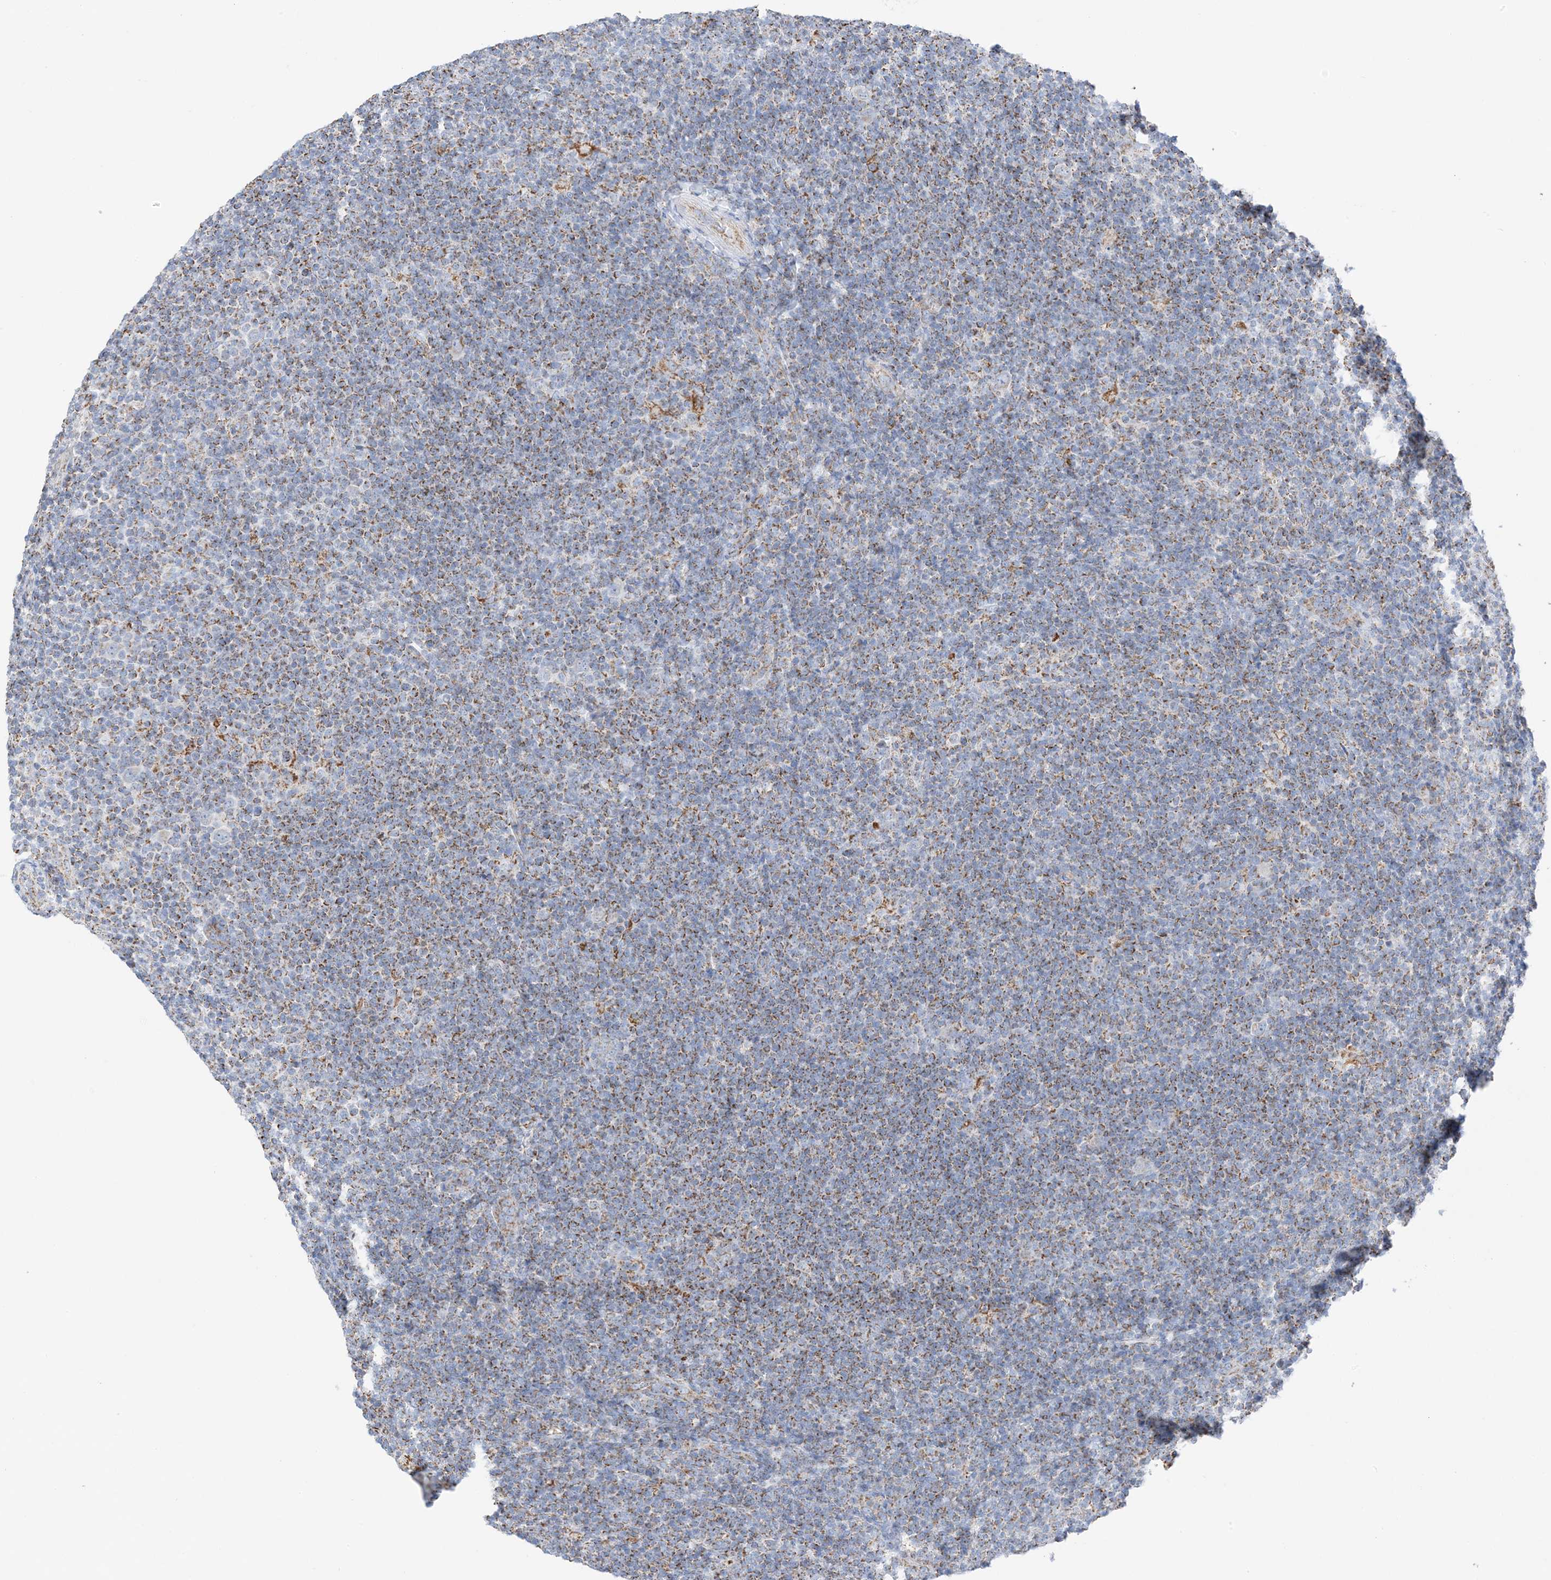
{"staining": {"intensity": "negative", "quantity": "none", "location": "none"}, "tissue": "lymphoma", "cell_type": "Tumor cells", "image_type": "cancer", "snomed": [{"axis": "morphology", "description": "Hodgkin's disease, NOS"}, {"axis": "topography", "description": "Lymph node"}], "caption": "High magnification brightfield microscopy of lymphoma stained with DAB (3,3'-diaminobenzidine) (brown) and counterstained with hematoxylin (blue): tumor cells show no significant staining.", "gene": "CAPN13", "patient": {"sex": "female", "age": 57}}